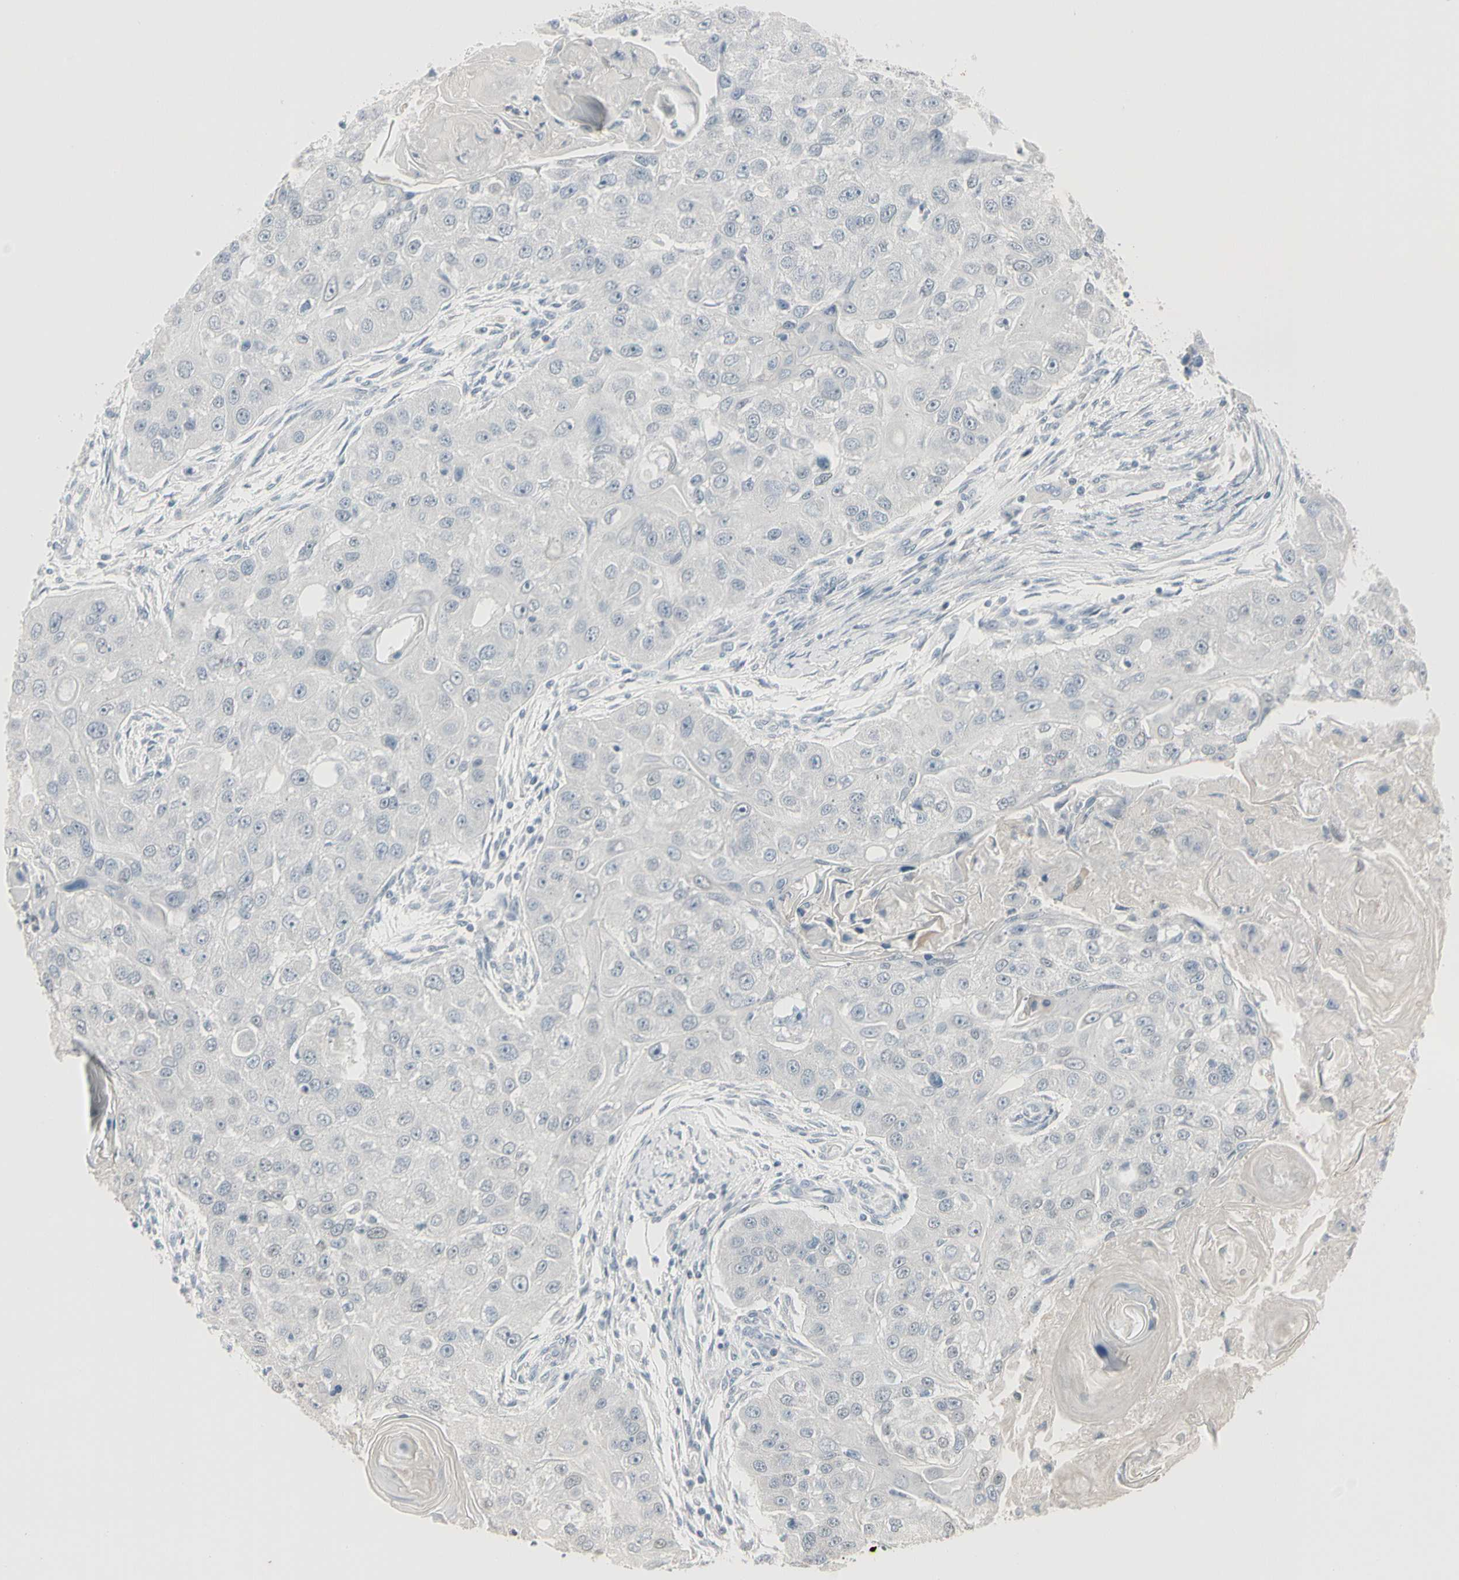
{"staining": {"intensity": "negative", "quantity": "none", "location": "none"}, "tissue": "head and neck cancer", "cell_type": "Tumor cells", "image_type": "cancer", "snomed": [{"axis": "morphology", "description": "Normal tissue, NOS"}, {"axis": "morphology", "description": "Squamous cell carcinoma, NOS"}, {"axis": "topography", "description": "Skeletal muscle"}, {"axis": "topography", "description": "Head-Neck"}], "caption": "Tumor cells show no significant protein expression in squamous cell carcinoma (head and neck).", "gene": "DMPK", "patient": {"sex": "male", "age": 51}}